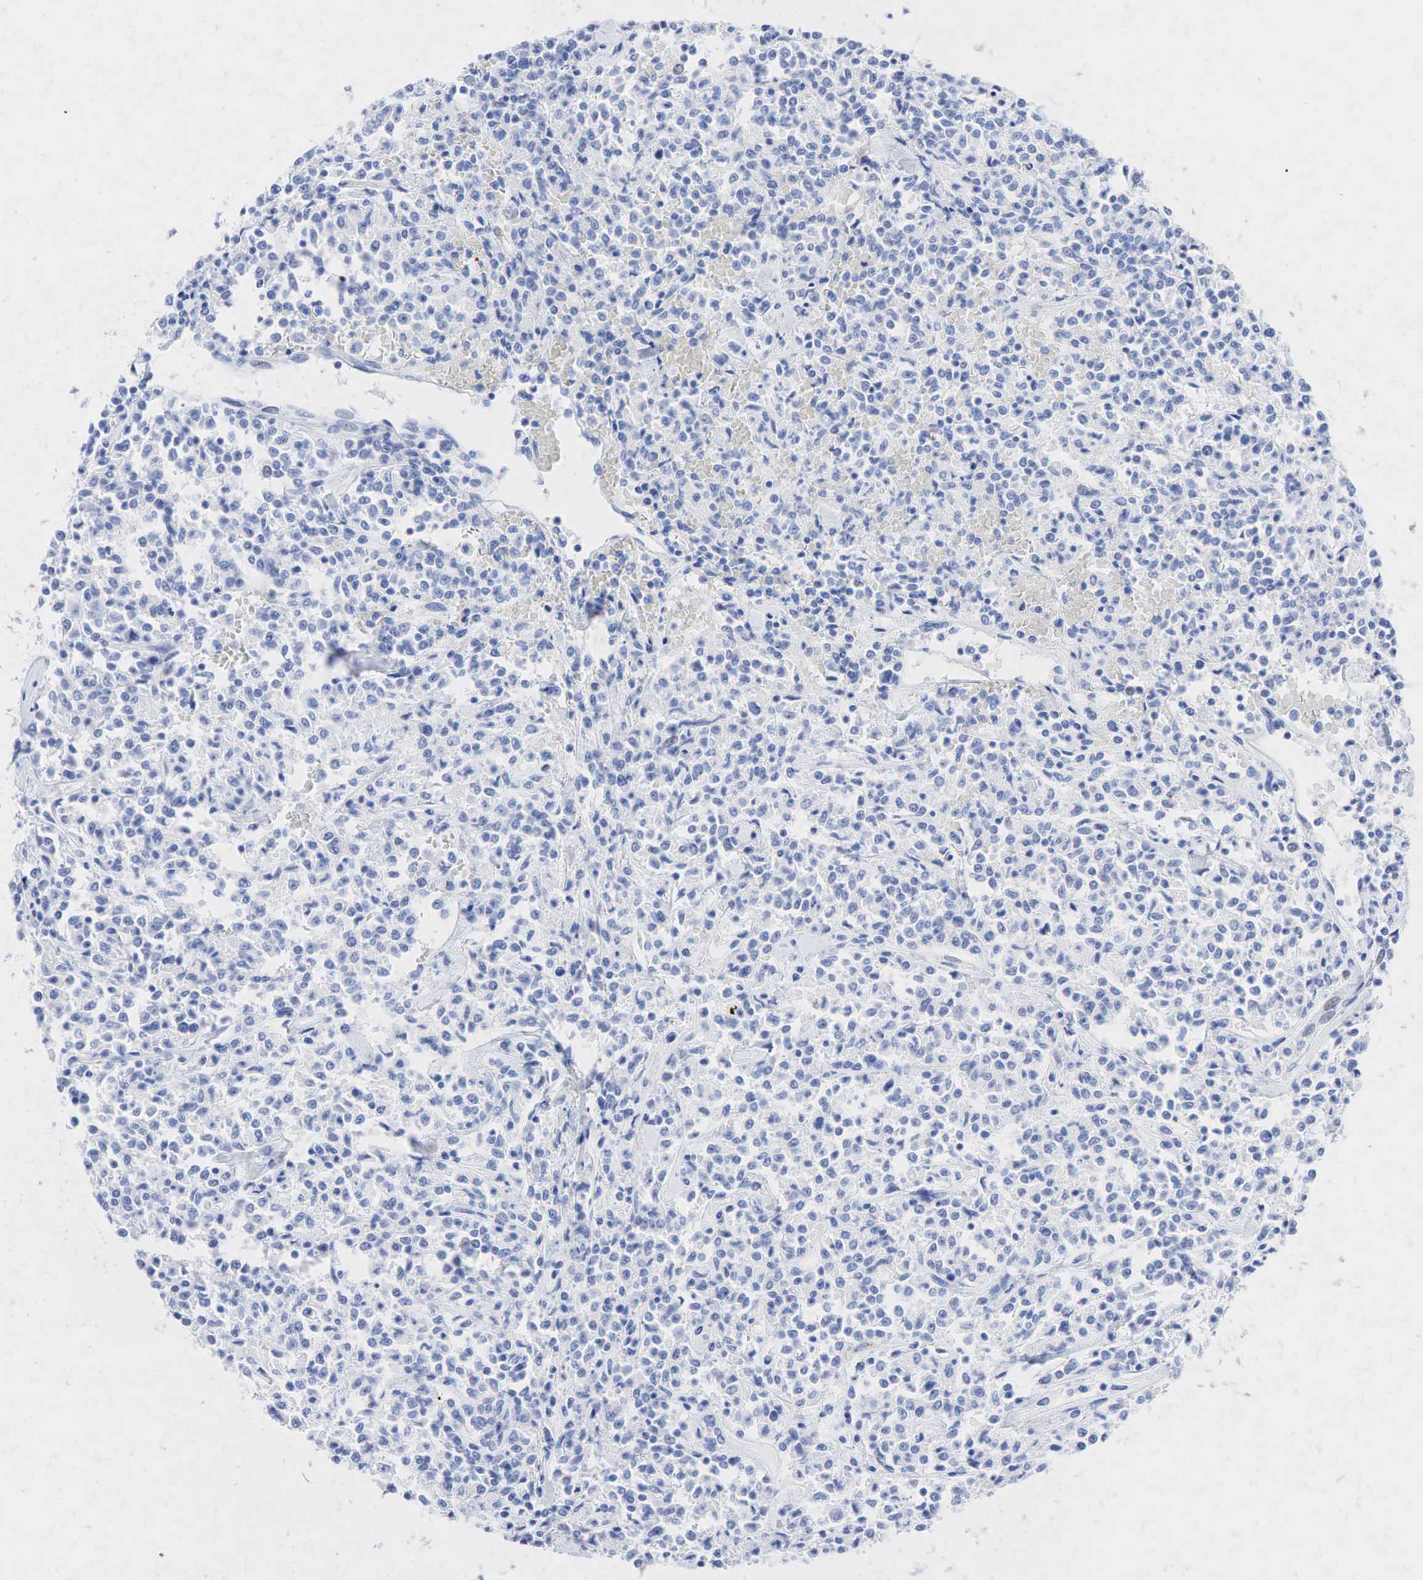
{"staining": {"intensity": "negative", "quantity": "none", "location": "none"}, "tissue": "lymphoma", "cell_type": "Tumor cells", "image_type": "cancer", "snomed": [{"axis": "morphology", "description": "Malignant lymphoma, non-Hodgkin's type, Low grade"}, {"axis": "topography", "description": "Small intestine"}], "caption": "This histopathology image is of lymphoma stained with immunohistochemistry to label a protein in brown with the nuclei are counter-stained blue. There is no staining in tumor cells.", "gene": "INHA", "patient": {"sex": "female", "age": 59}}